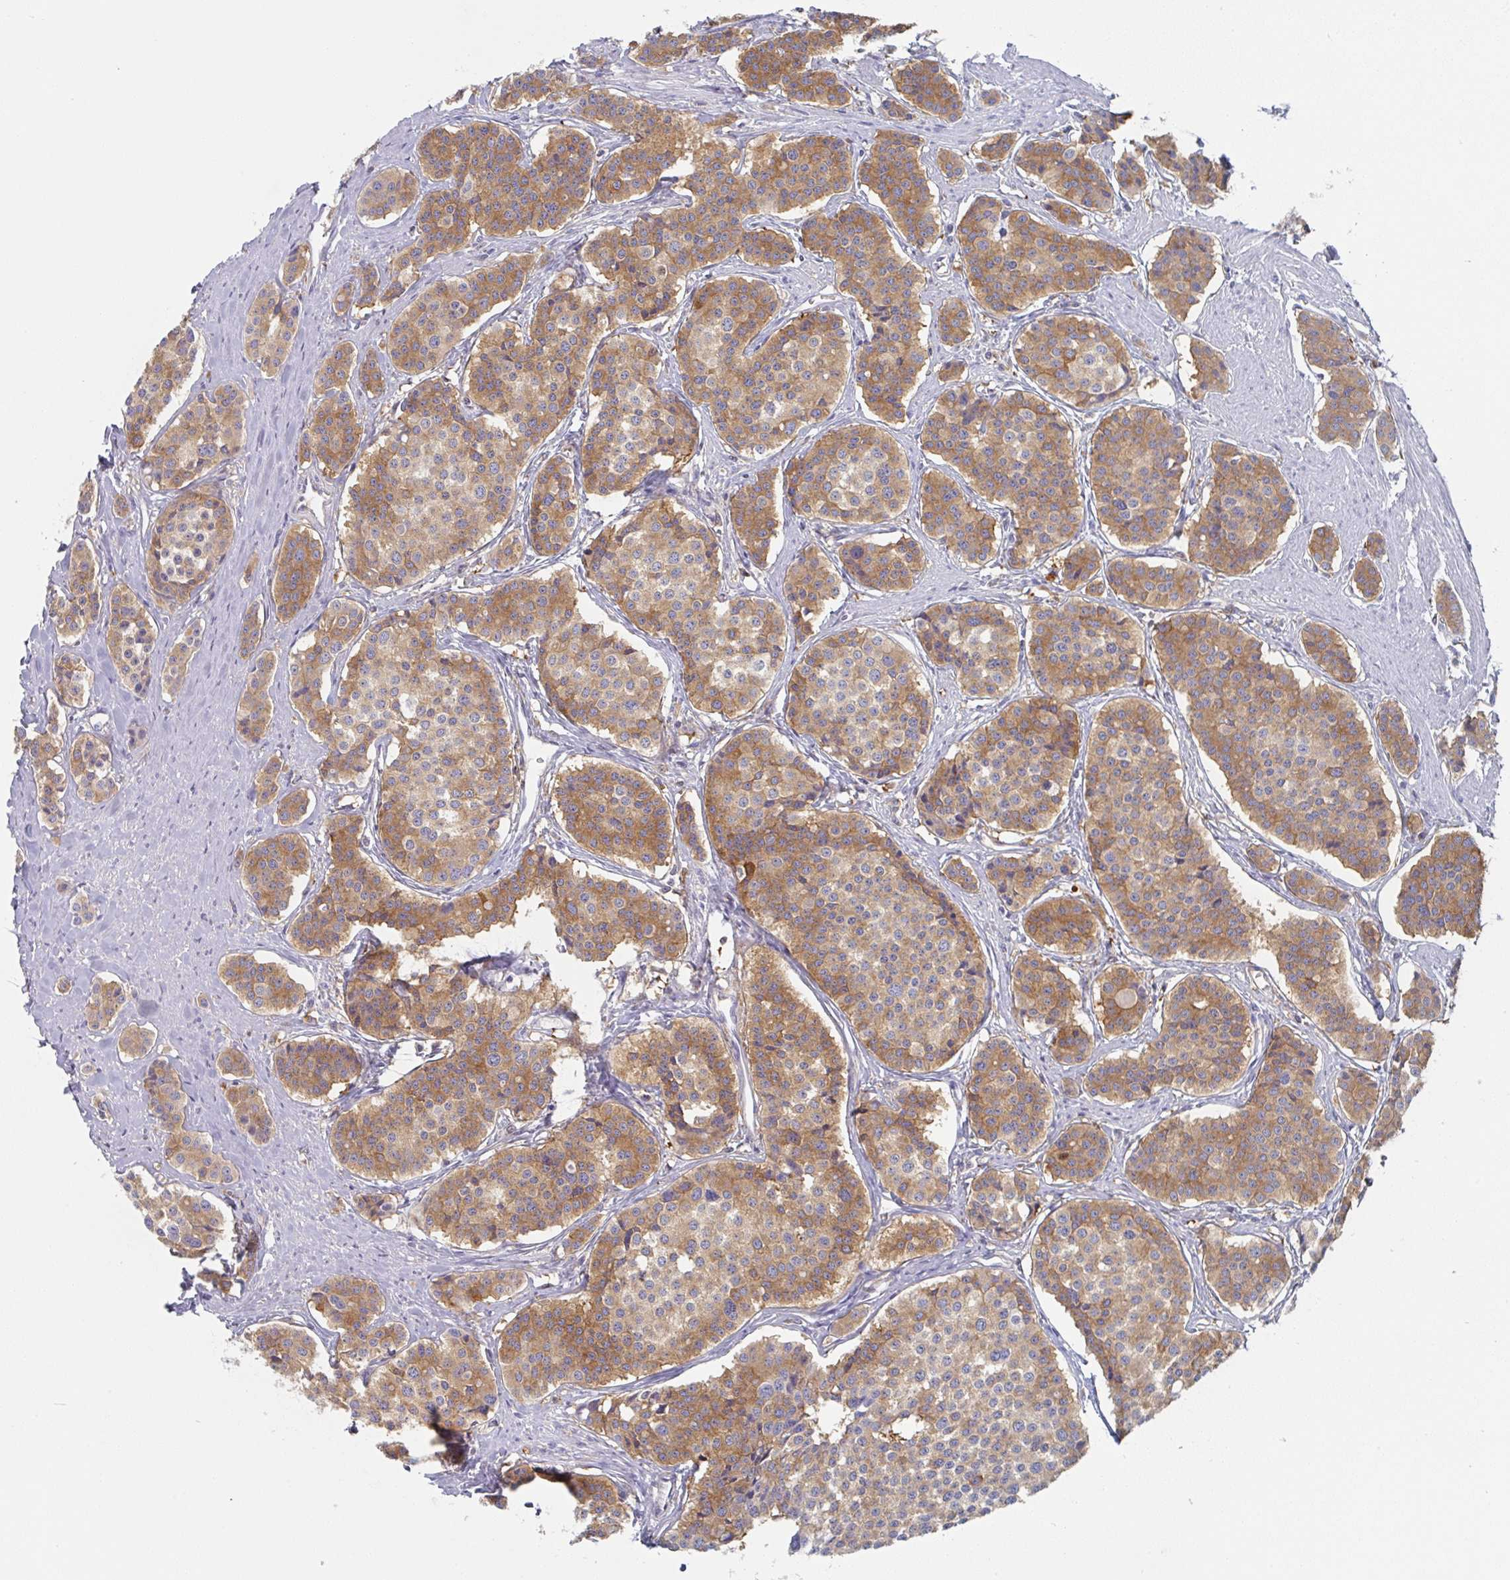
{"staining": {"intensity": "moderate", "quantity": ">75%", "location": "cytoplasmic/membranous"}, "tissue": "carcinoid", "cell_type": "Tumor cells", "image_type": "cancer", "snomed": [{"axis": "morphology", "description": "Carcinoid, malignant, NOS"}, {"axis": "topography", "description": "Small intestine"}], "caption": "Moderate cytoplasmic/membranous positivity for a protein is appreciated in about >75% of tumor cells of carcinoid using IHC.", "gene": "AMPD2", "patient": {"sex": "male", "age": 60}}